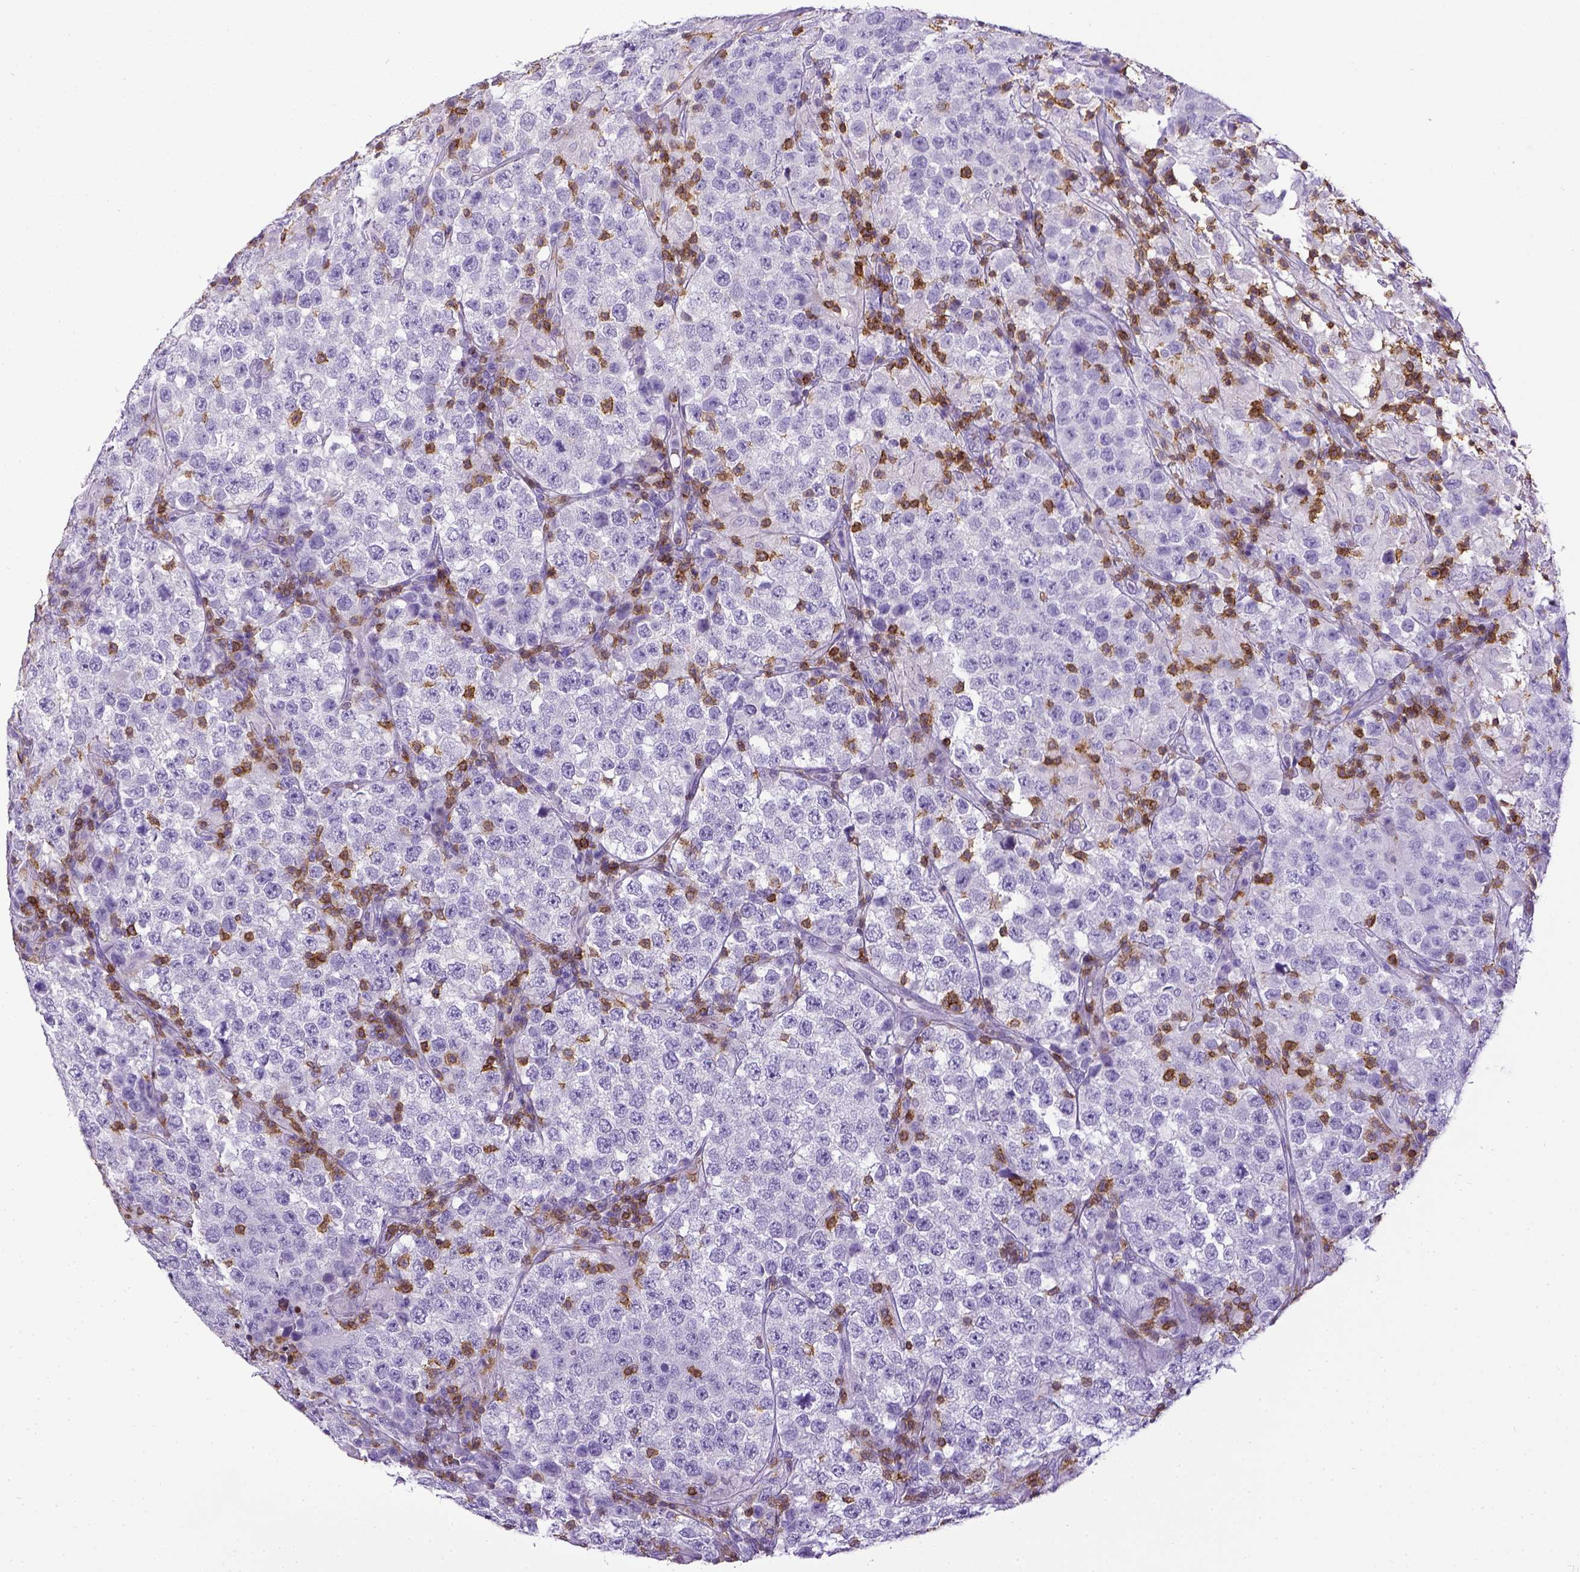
{"staining": {"intensity": "negative", "quantity": "none", "location": "none"}, "tissue": "testis cancer", "cell_type": "Tumor cells", "image_type": "cancer", "snomed": [{"axis": "morphology", "description": "Seminoma, NOS"}, {"axis": "morphology", "description": "Carcinoma, Embryonal, NOS"}, {"axis": "topography", "description": "Testis"}], "caption": "A photomicrograph of human testis cancer is negative for staining in tumor cells. (DAB (3,3'-diaminobenzidine) immunohistochemistry (IHC), high magnification).", "gene": "CD3E", "patient": {"sex": "male", "age": 41}}